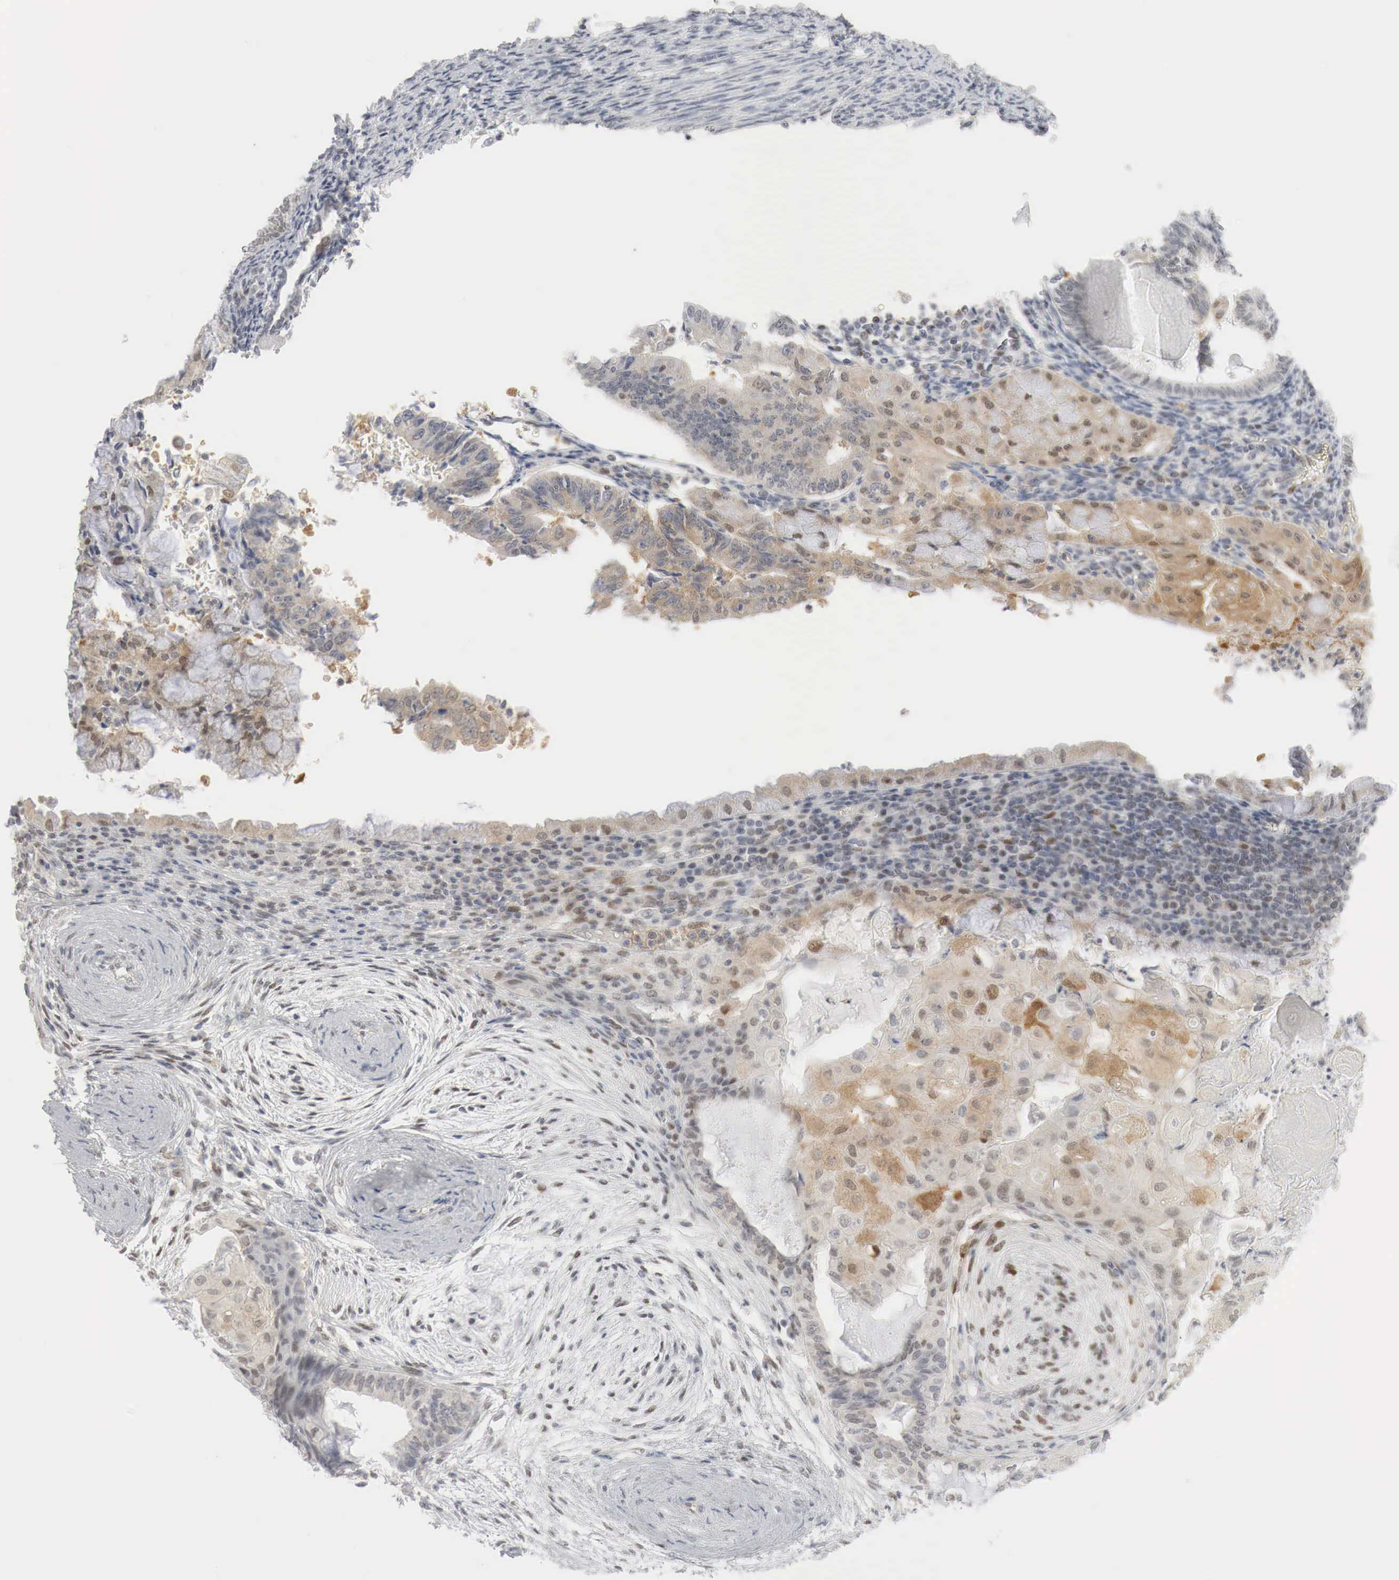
{"staining": {"intensity": "weak", "quantity": "25%-75%", "location": "nuclear"}, "tissue": "endometrial cancer", "cell_type": "Tumor cells", "image_type": "cancer", "snomed": [{"axis": "morphology", "description": "Adenocarcinoma, NOS"}, {"axis": "topography", "description": "Endometrium"}], "caption": "This histopathology image reveals endometrial cancer (adenocarcinoma) stained with IHC to label a protein in brown. The nuclear of tumor cells show weak positivity for the protein. Nuclei are counter-stained blue.", "gene": "MYC", "patient": {"sex": "female", "age": 79}}